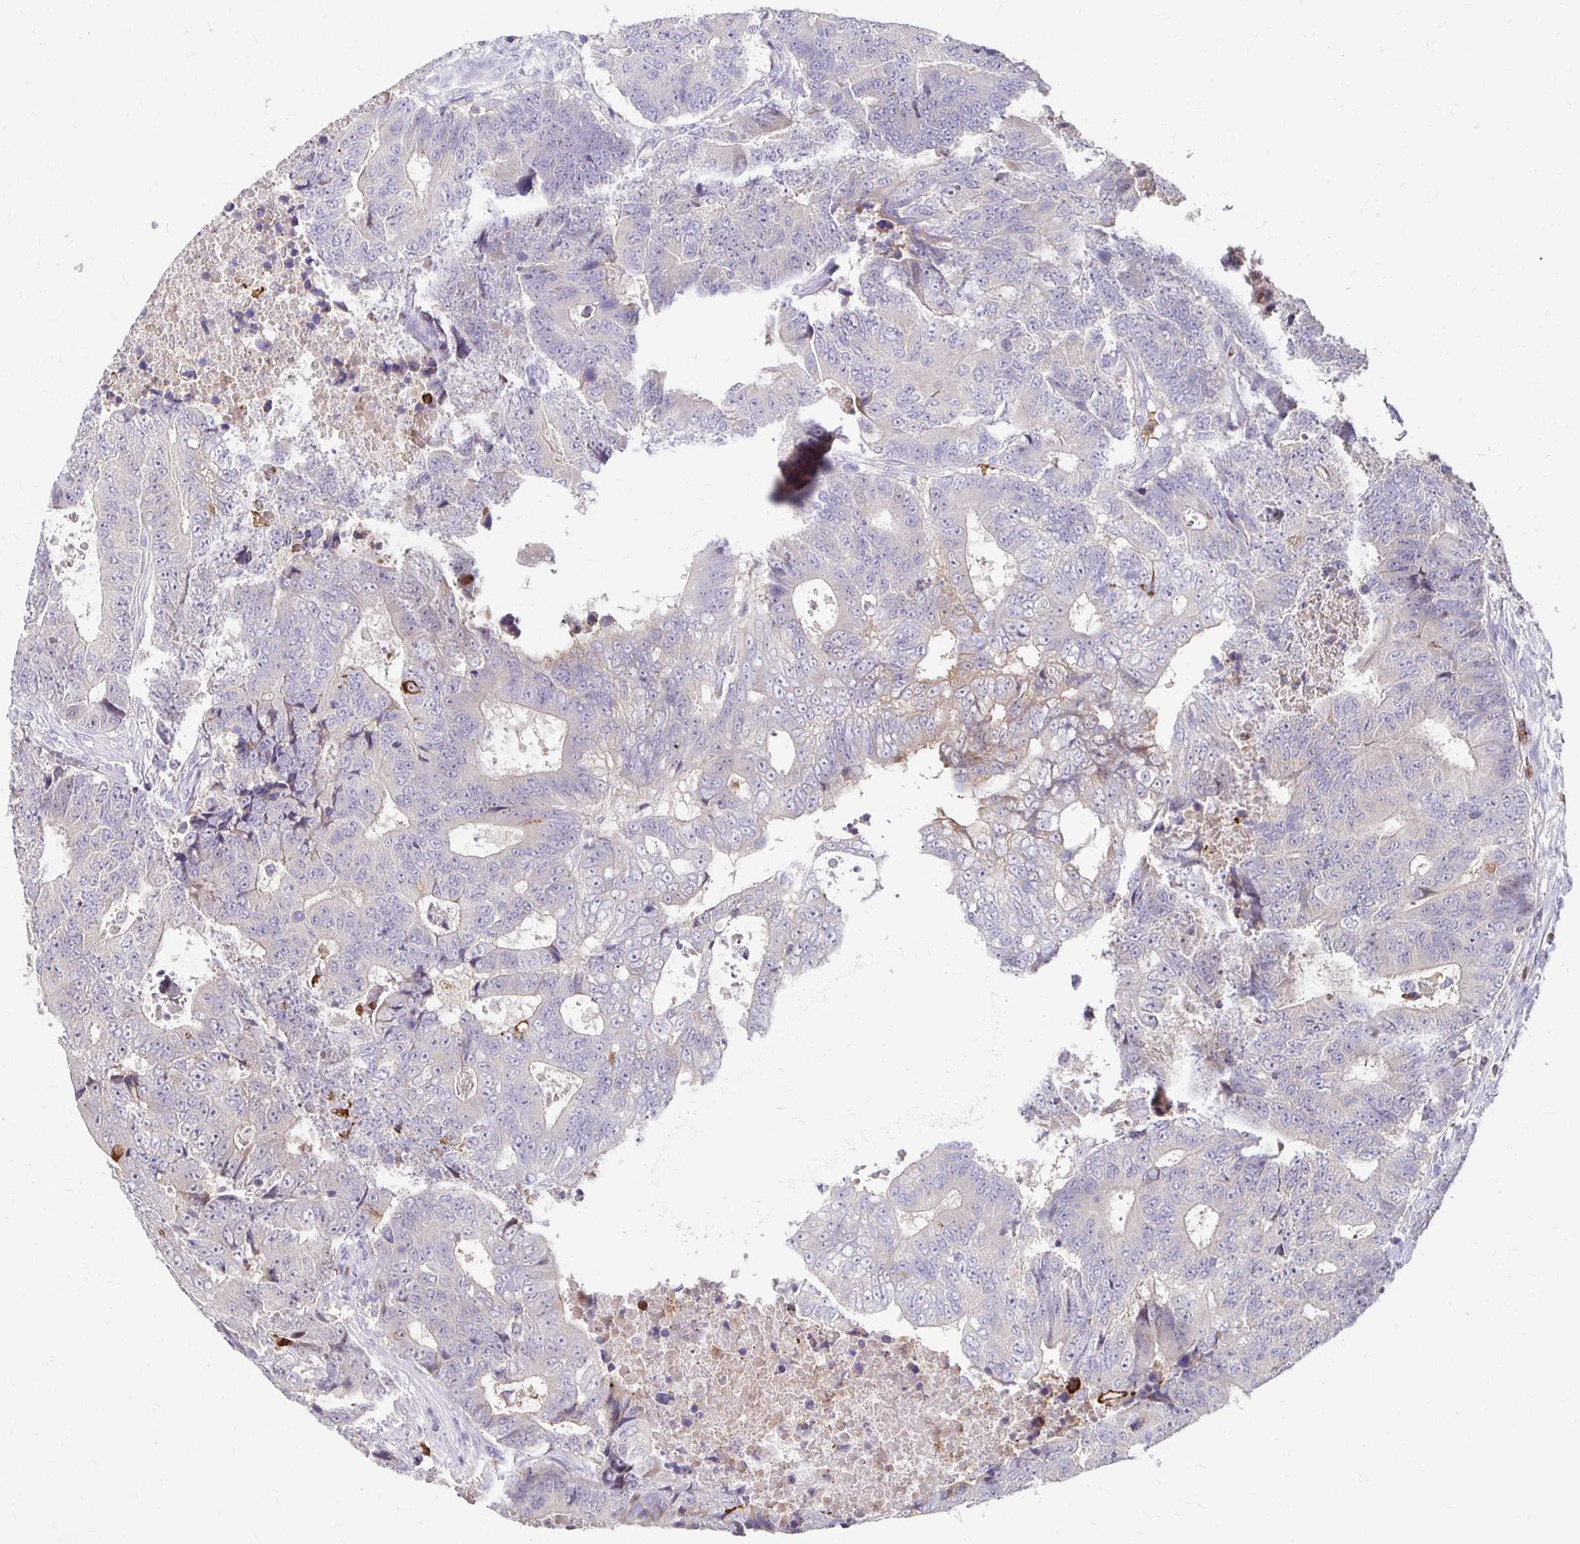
{"staining": {"intensity": "negative", "quantity": "none", "location": "none"}, "tissue": "colorectal cancer", "cell_type": "Tumor cells", "image_type": "cancer", "snomed": [{"axis": "morphology", "description": "Adenocarcinoma, NOS"}, {"axis": "topography", "description": "Colon"}], "caption": "Tumor cells are negative for protein expression in human colorectal adenocarcinoma.", "gene": "PADI2", "patient": {"sex": "female", "age": 48}}